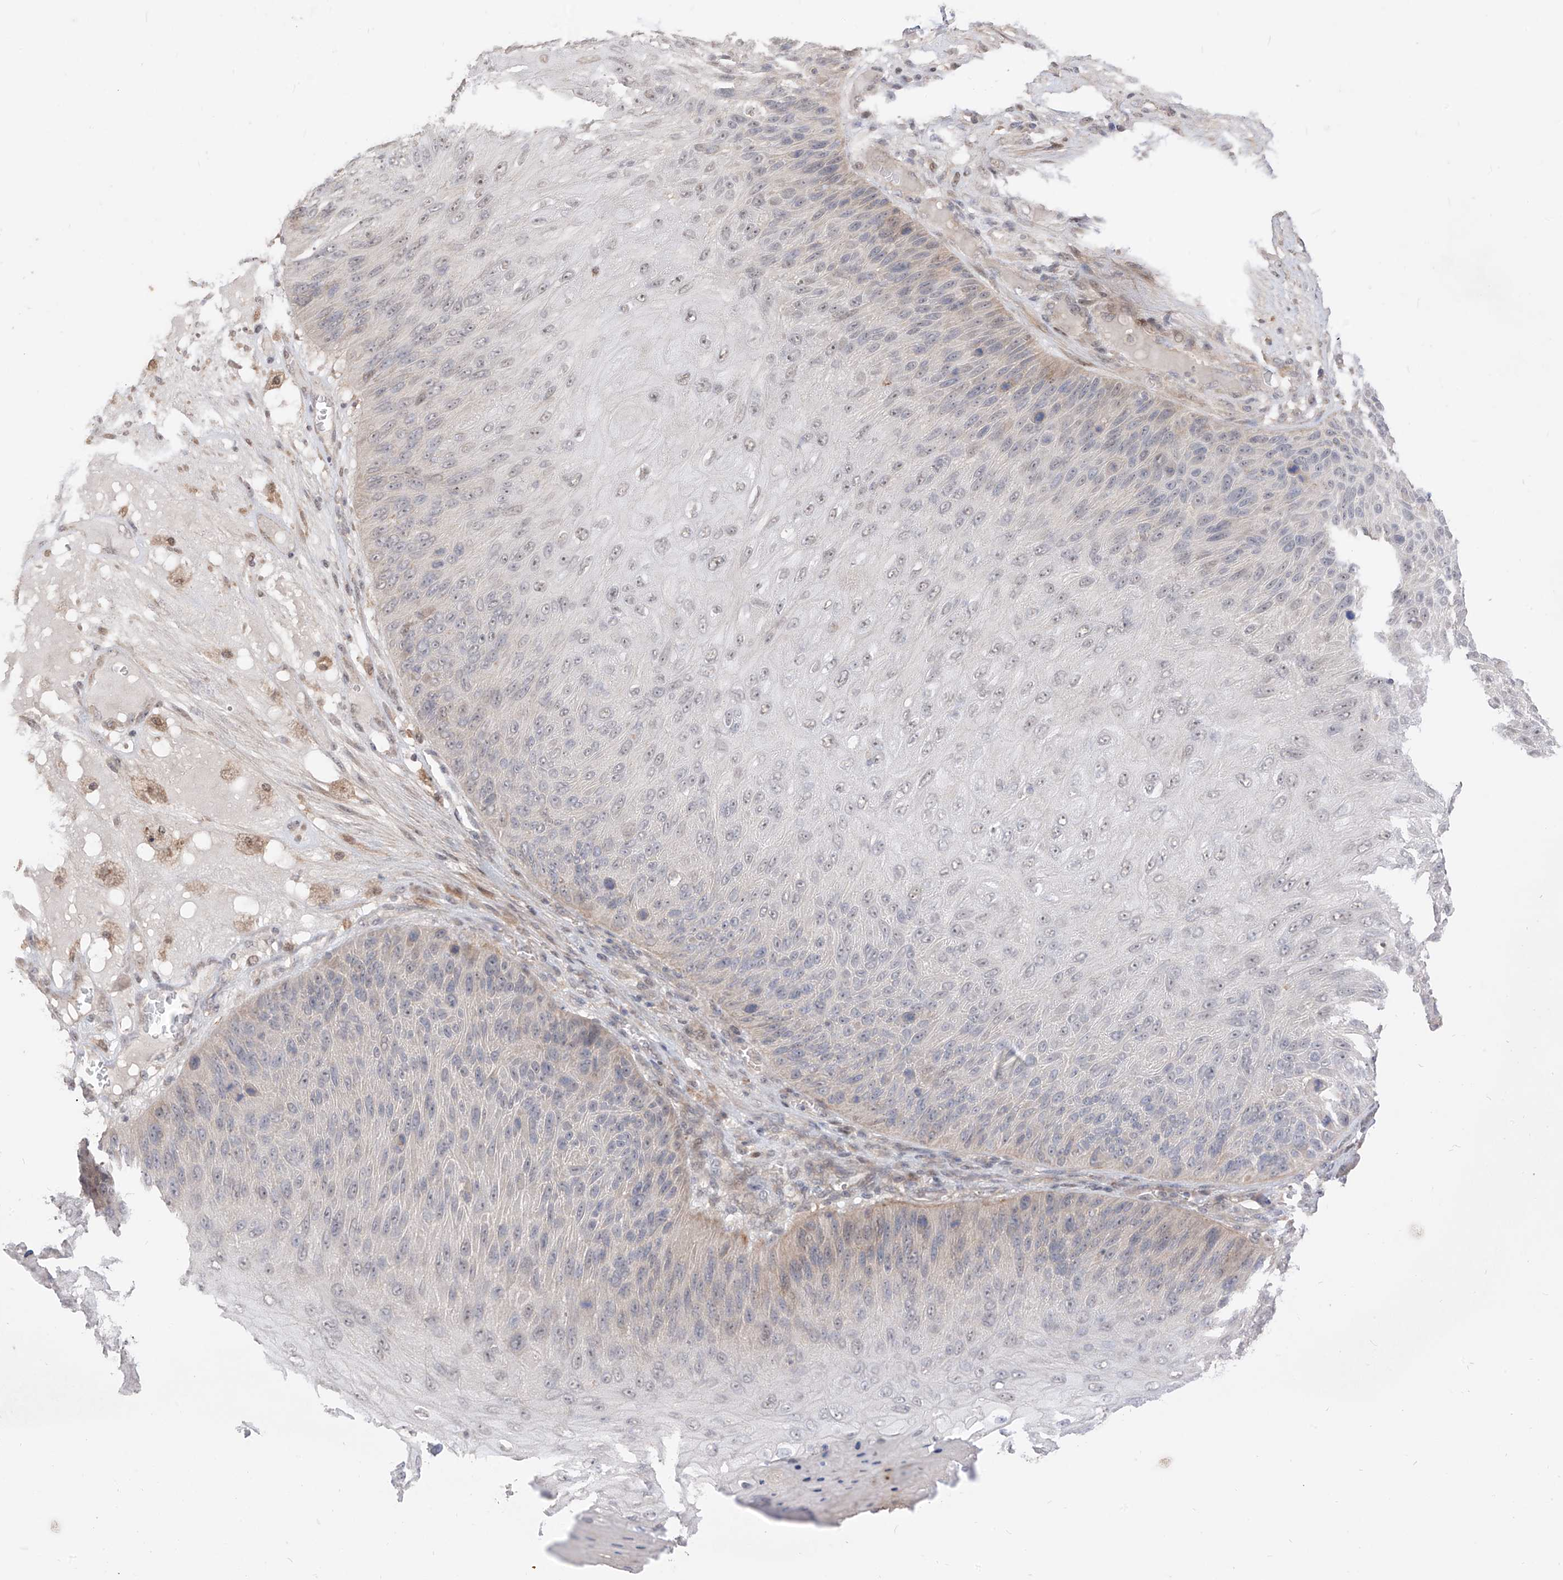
{"staining": {"intensity": "weak", "quantity": "<25%", "location": "cytoplasmic/membranous"}, "tissue": "skin cancer", "cell_type": "Tumor cells", "image_type": "cancer", "snomed": [{"axis": "morphology", "description": "Squamous cell carcinoma, NOS"}, {"axis": "topography", "description": "Skin"}], "caption": "DAB (3,3'-diaminobenzidine) immunohistochemical staining of skin cancer (squamous cell carcinoma) demonstrates no significant expression in tumor cells.", "gene": "LATS1", "patient": {"sex": "female", "age": 88}}